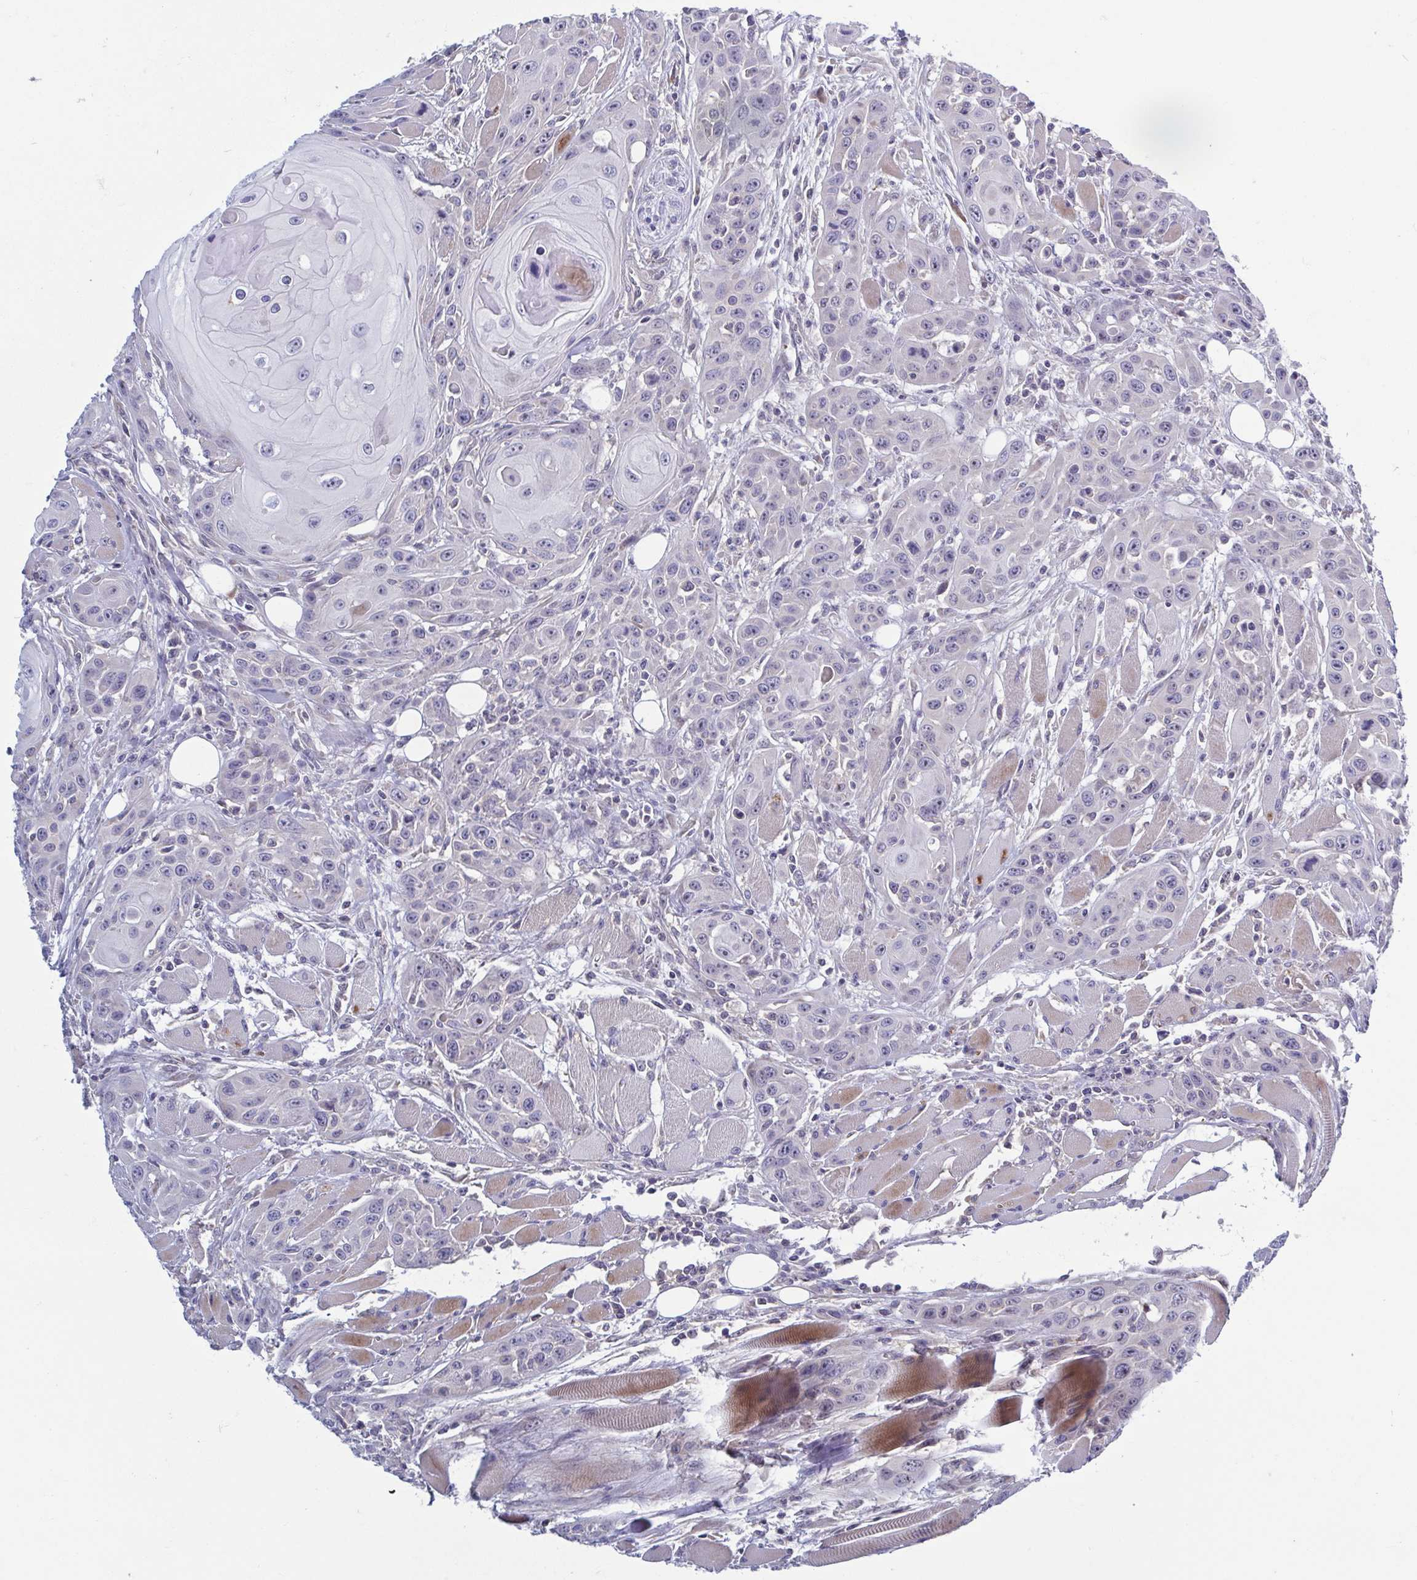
{"staining": {"intensity": "negative", "quantity": "none", "location": "none"}, "tissue": "head and neck cancer", "cell_type": "Tumor cells", "image_type": "cancer", "snomed": [{"axis": "morphology", "description": "Squamous cell carcinoma, NOS"}, {"axis": "topography", "description": "Head-Neck"}], "caption": "High magnification brightfield microscopy of head and neck squamous cell carcinoma stained with DAB (brown) and counterstained with hematoxylin (blue): tumor cells show no significant staining.", "gene": "LRRC38", "patient": {"sex": "female", "age": 80}}